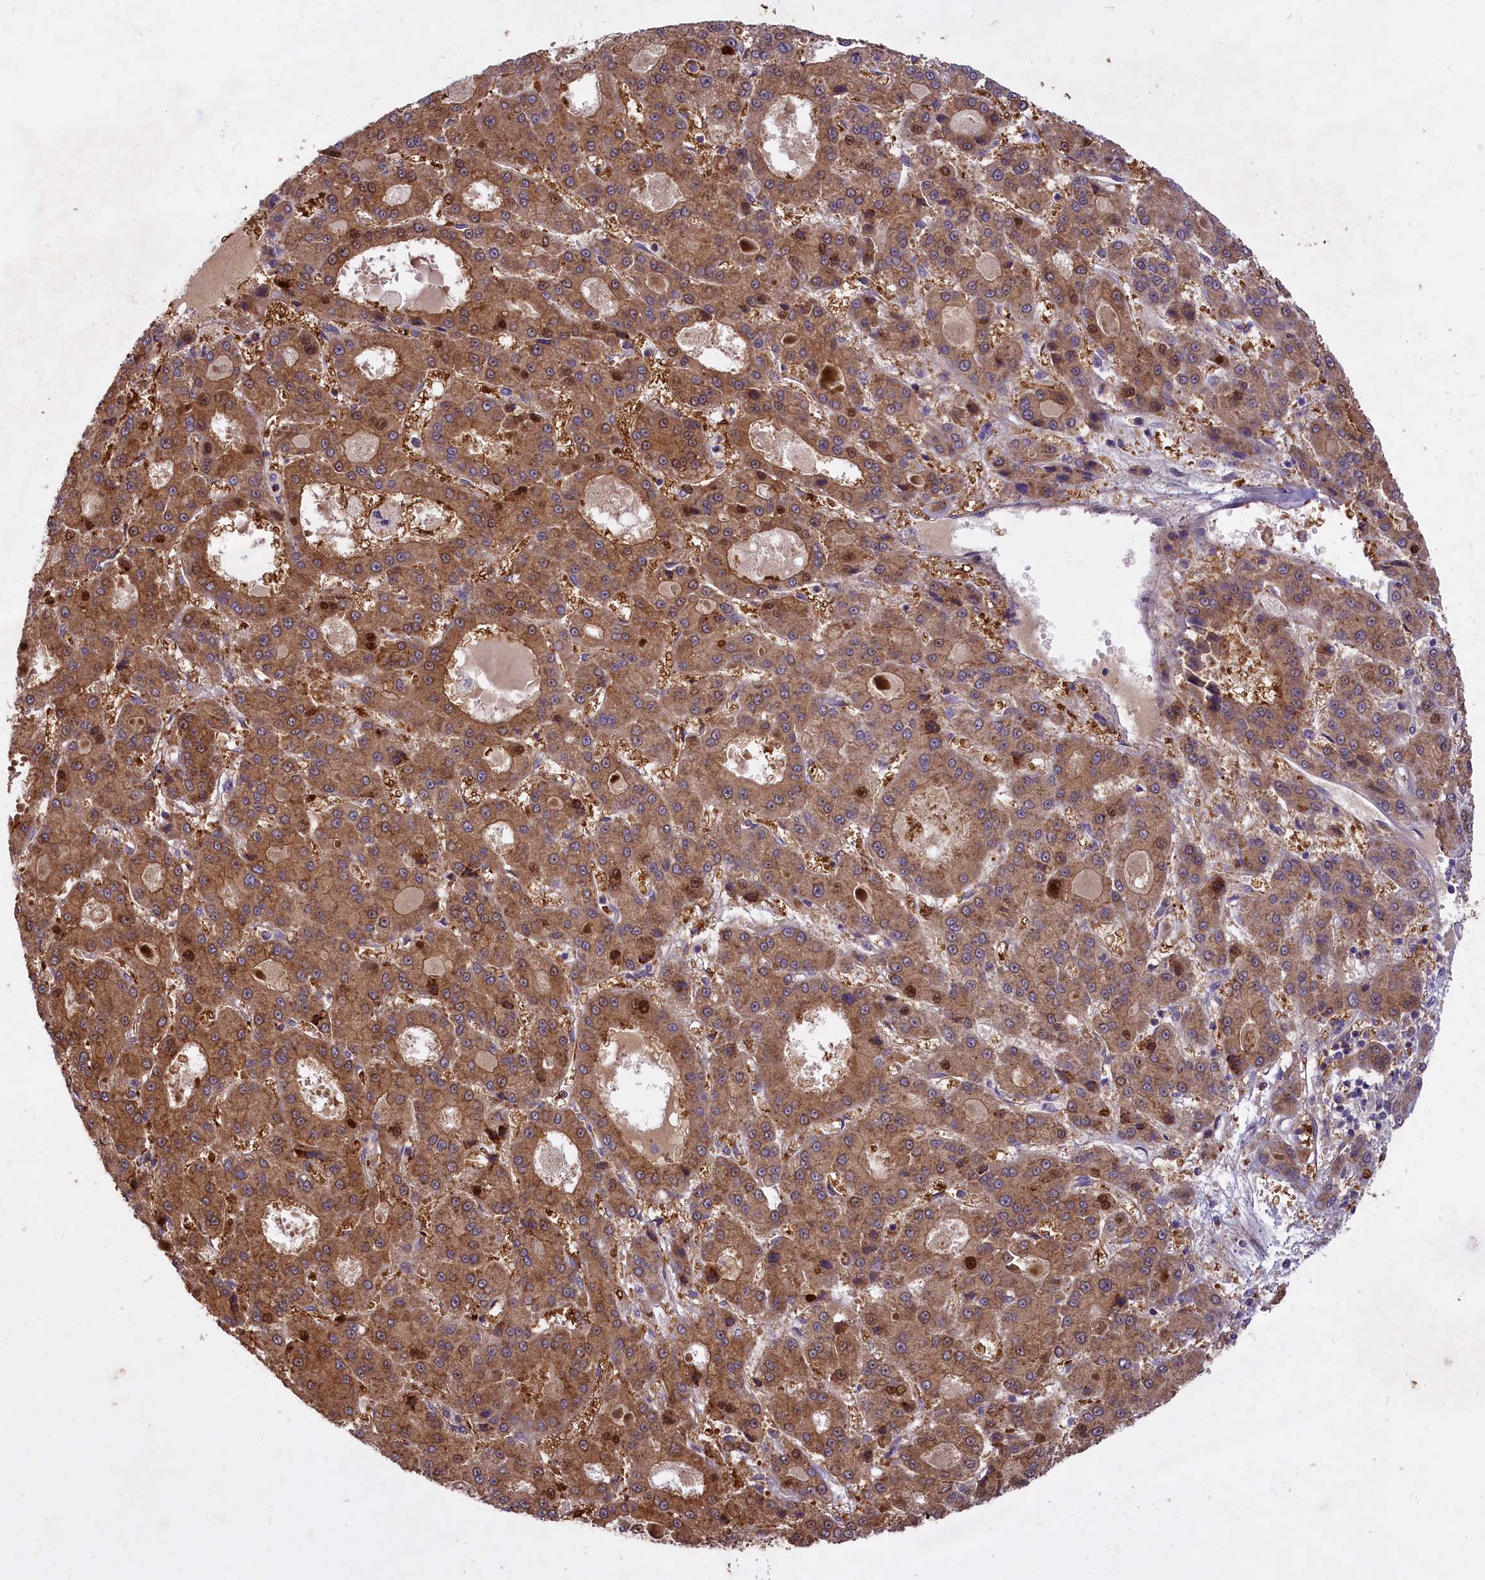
{"staining": {"intensity": "moderate", "quantity": ">75%", "location": "cytoplasmic/membranous"}, "tissue": "liver cancer", "cell_type": "Tumor cells", "image_type": "cancer", "snomed": [{"axis": "morphology", "description": "Carcinoma, Hepatocellular, NOS"}, {"axis": "topography", "description": "Liver"}], "caption": "Immunohistochemistry of liver hepatocellular carcinoma demonstrates medium levels of moderate cytoplasmic/membranous positivity in about >75% of tumor cells.", "gene": "MEMO1", "patient": {"sex": "male", "age": 70}}